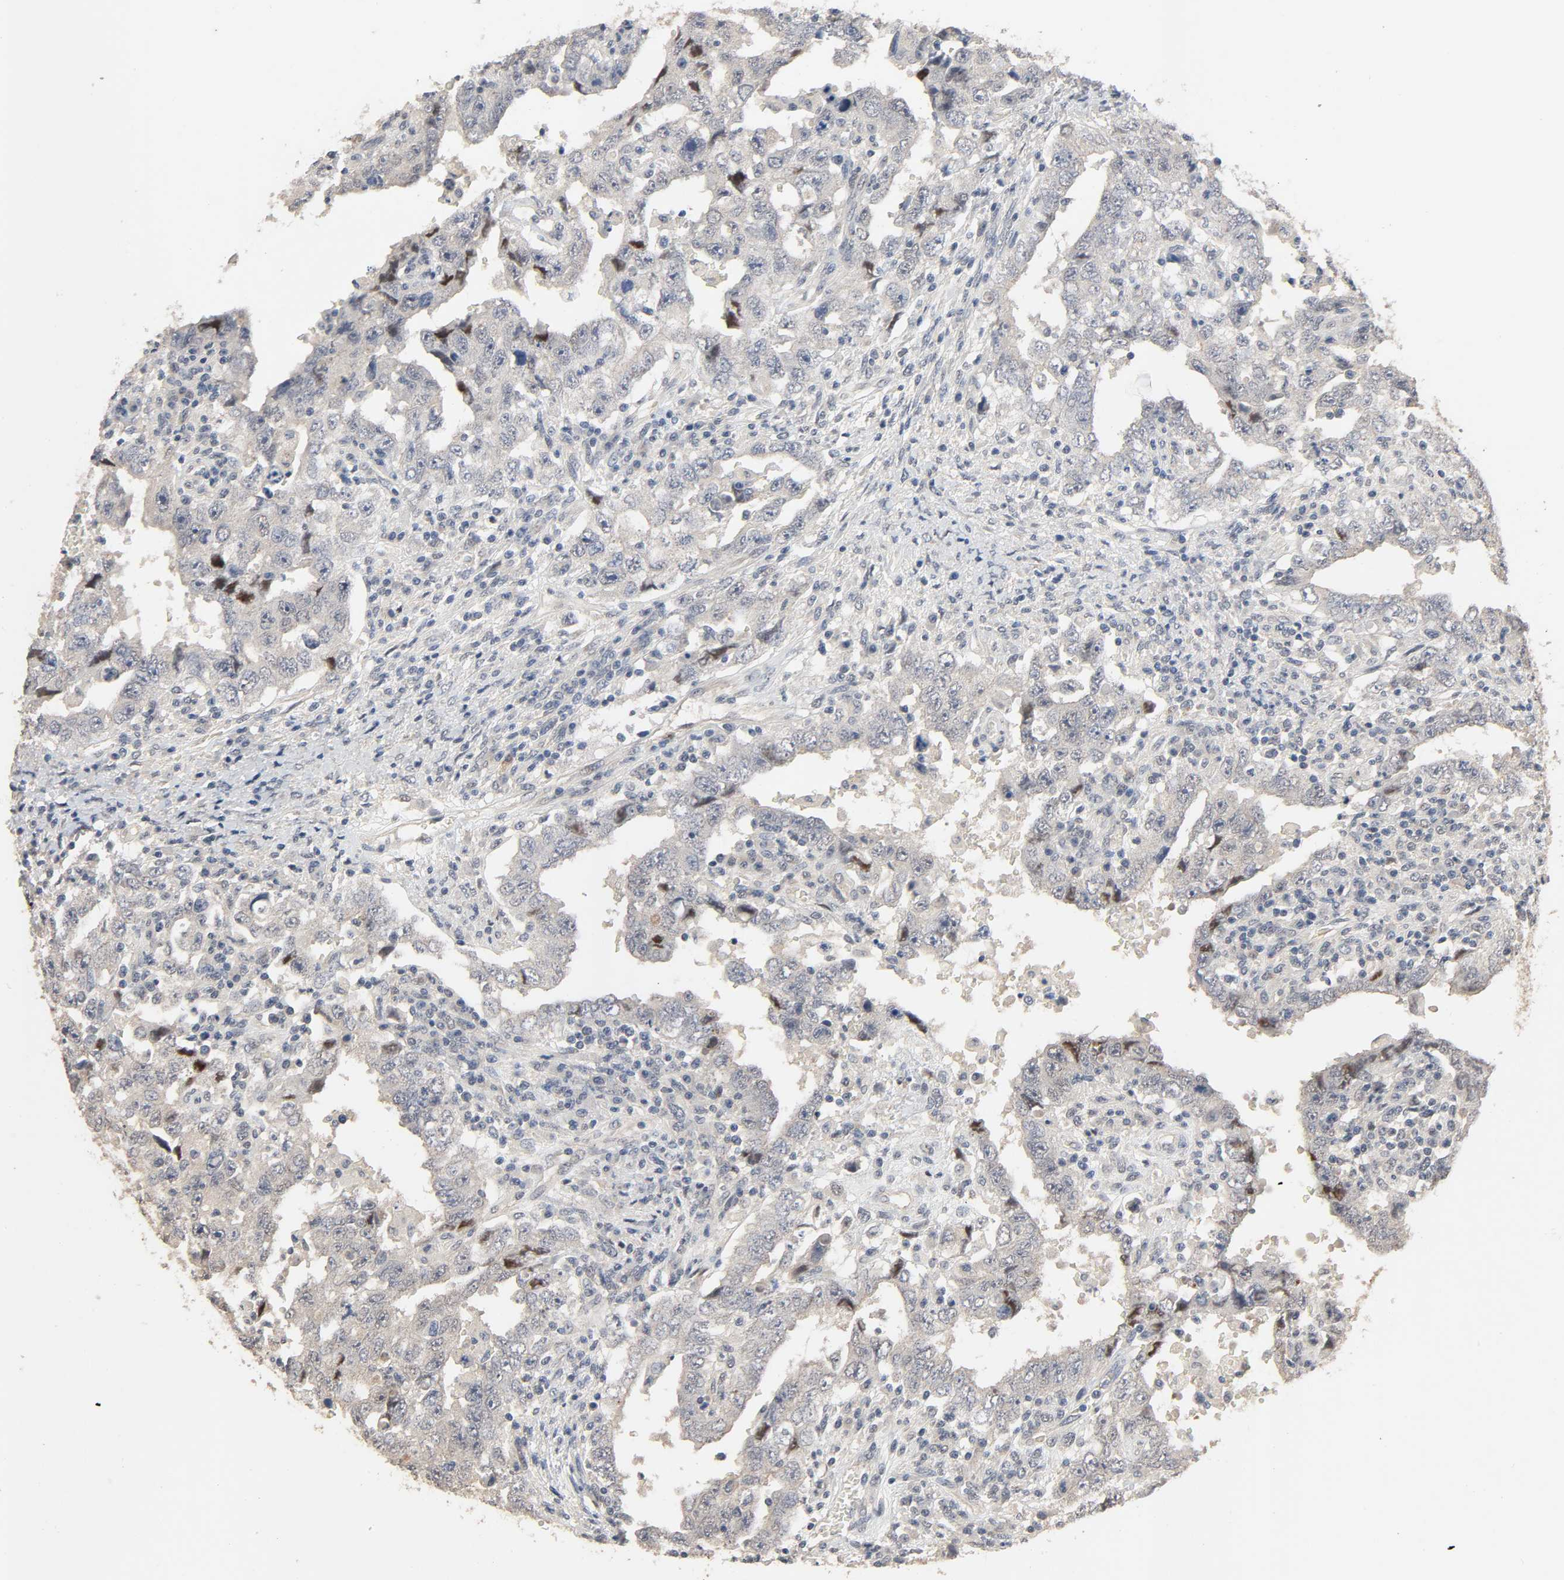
{"staining": {"intensity": "negative", "quantity": "none", "location": "none"}, "tissue": "testis cancer", "cell_type": "Tumor cells", "image_type": "cancer", "snomed": [{"axis": "morphology", "description": "Carcinoma, Embryonal, NOS"}, {"axis": "topography", "description": "Testis"}], "caption": "This micrograph is of testis cancer stained with immunohistochemistry (IHC) to label a protein in brown with the nuclei are counter-stained blue. There is no expression in tumor cells.", "gene": "MAGEA8", "patient": {"sex": "male", "age": 26}}